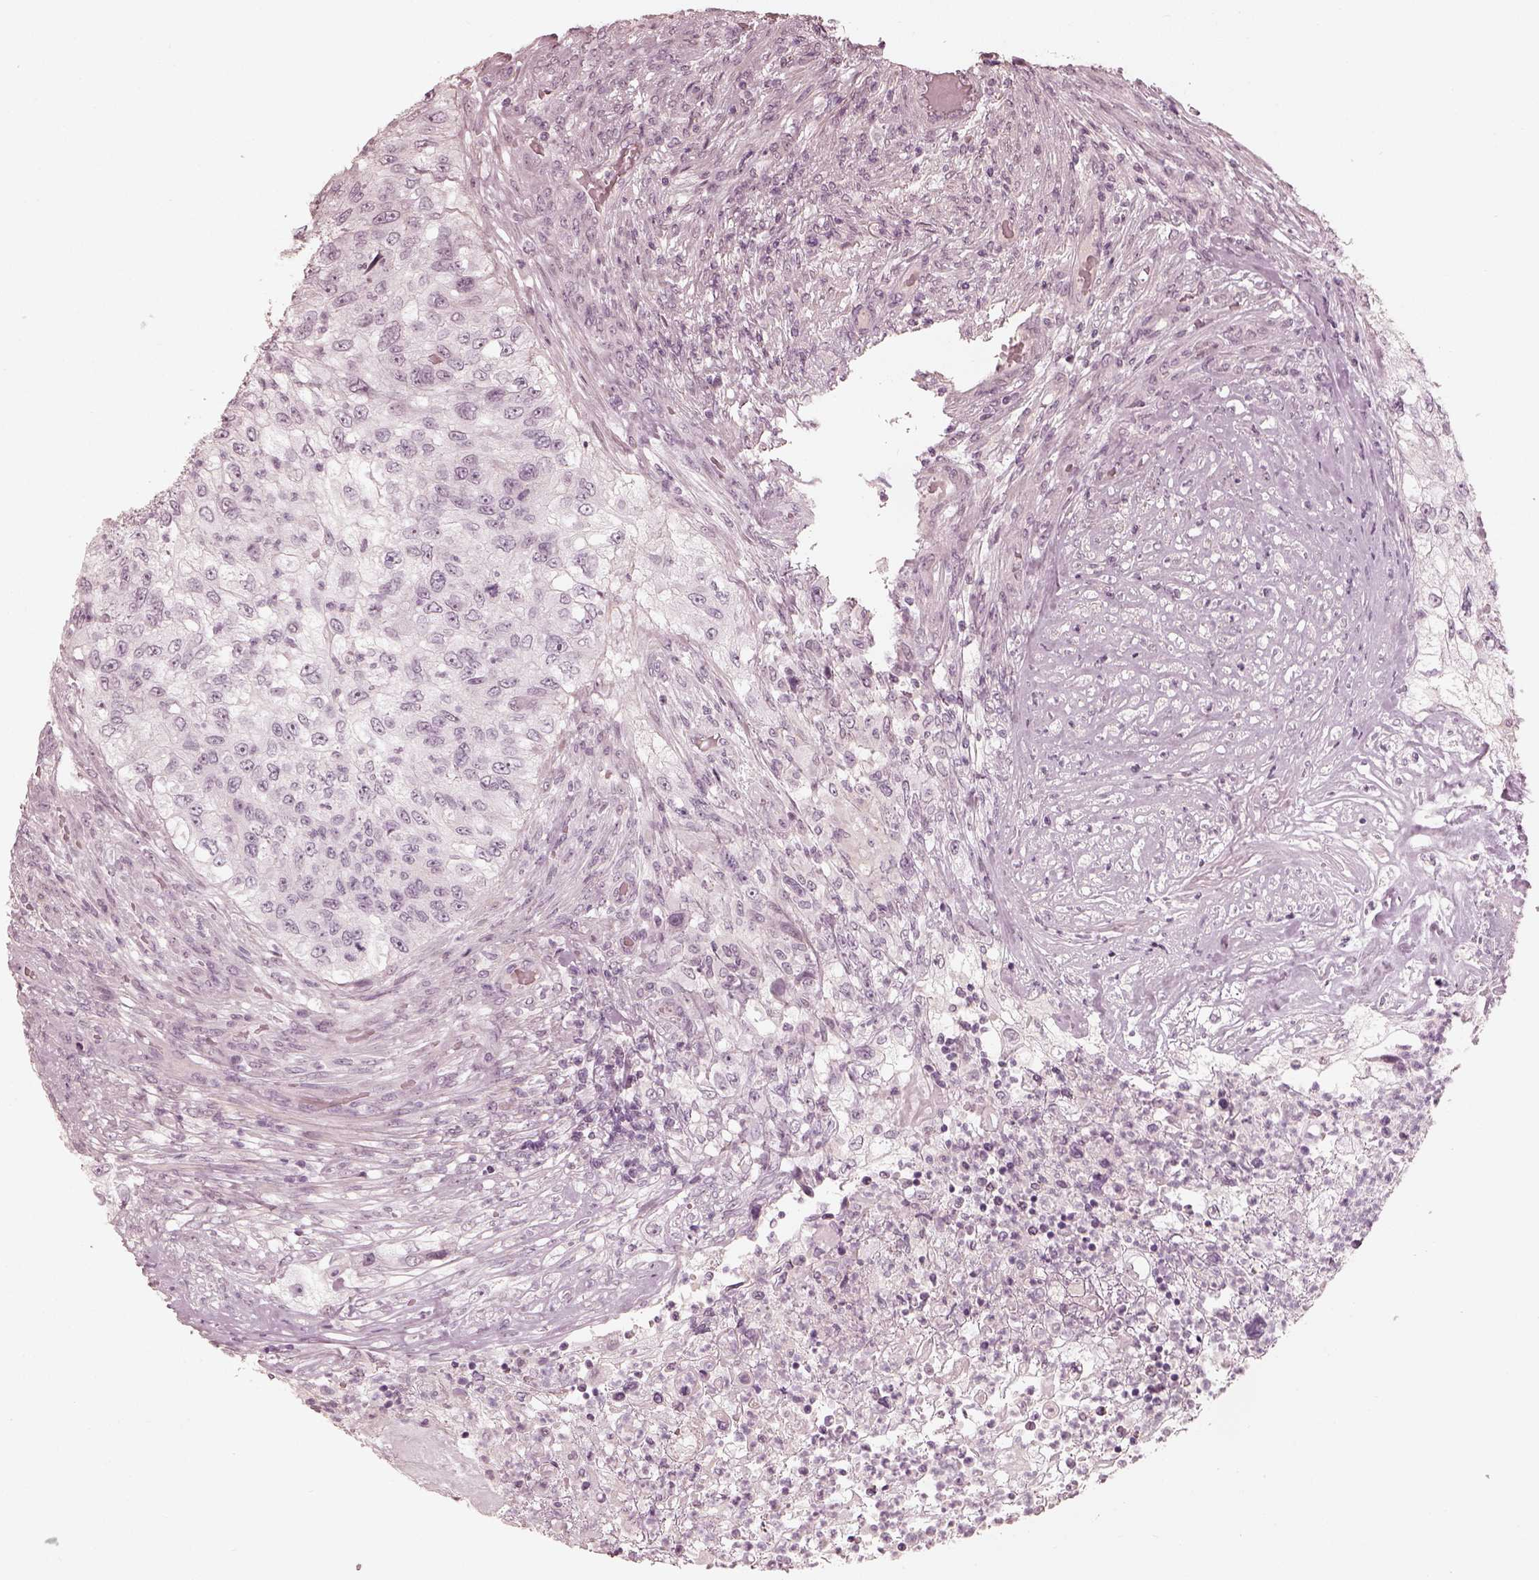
{"staining": {"intensity": "negative", "quantity": "none", "location": "none"}, "tissue": "urothelial cancer", "cell_type": "Tumor cells", "image_type": "cancer", "snomed": [{"axis": "morphology", "description": "Urothelial carcinoma, High grade"}, {"axis": "topography", "description": "Urinary bladder"}], "caption": "Tumor cells are negative for brown protein staining in urothelial cancer.", "gene": "ADRB3", "patient": {"sex": "female", "age": 60}}